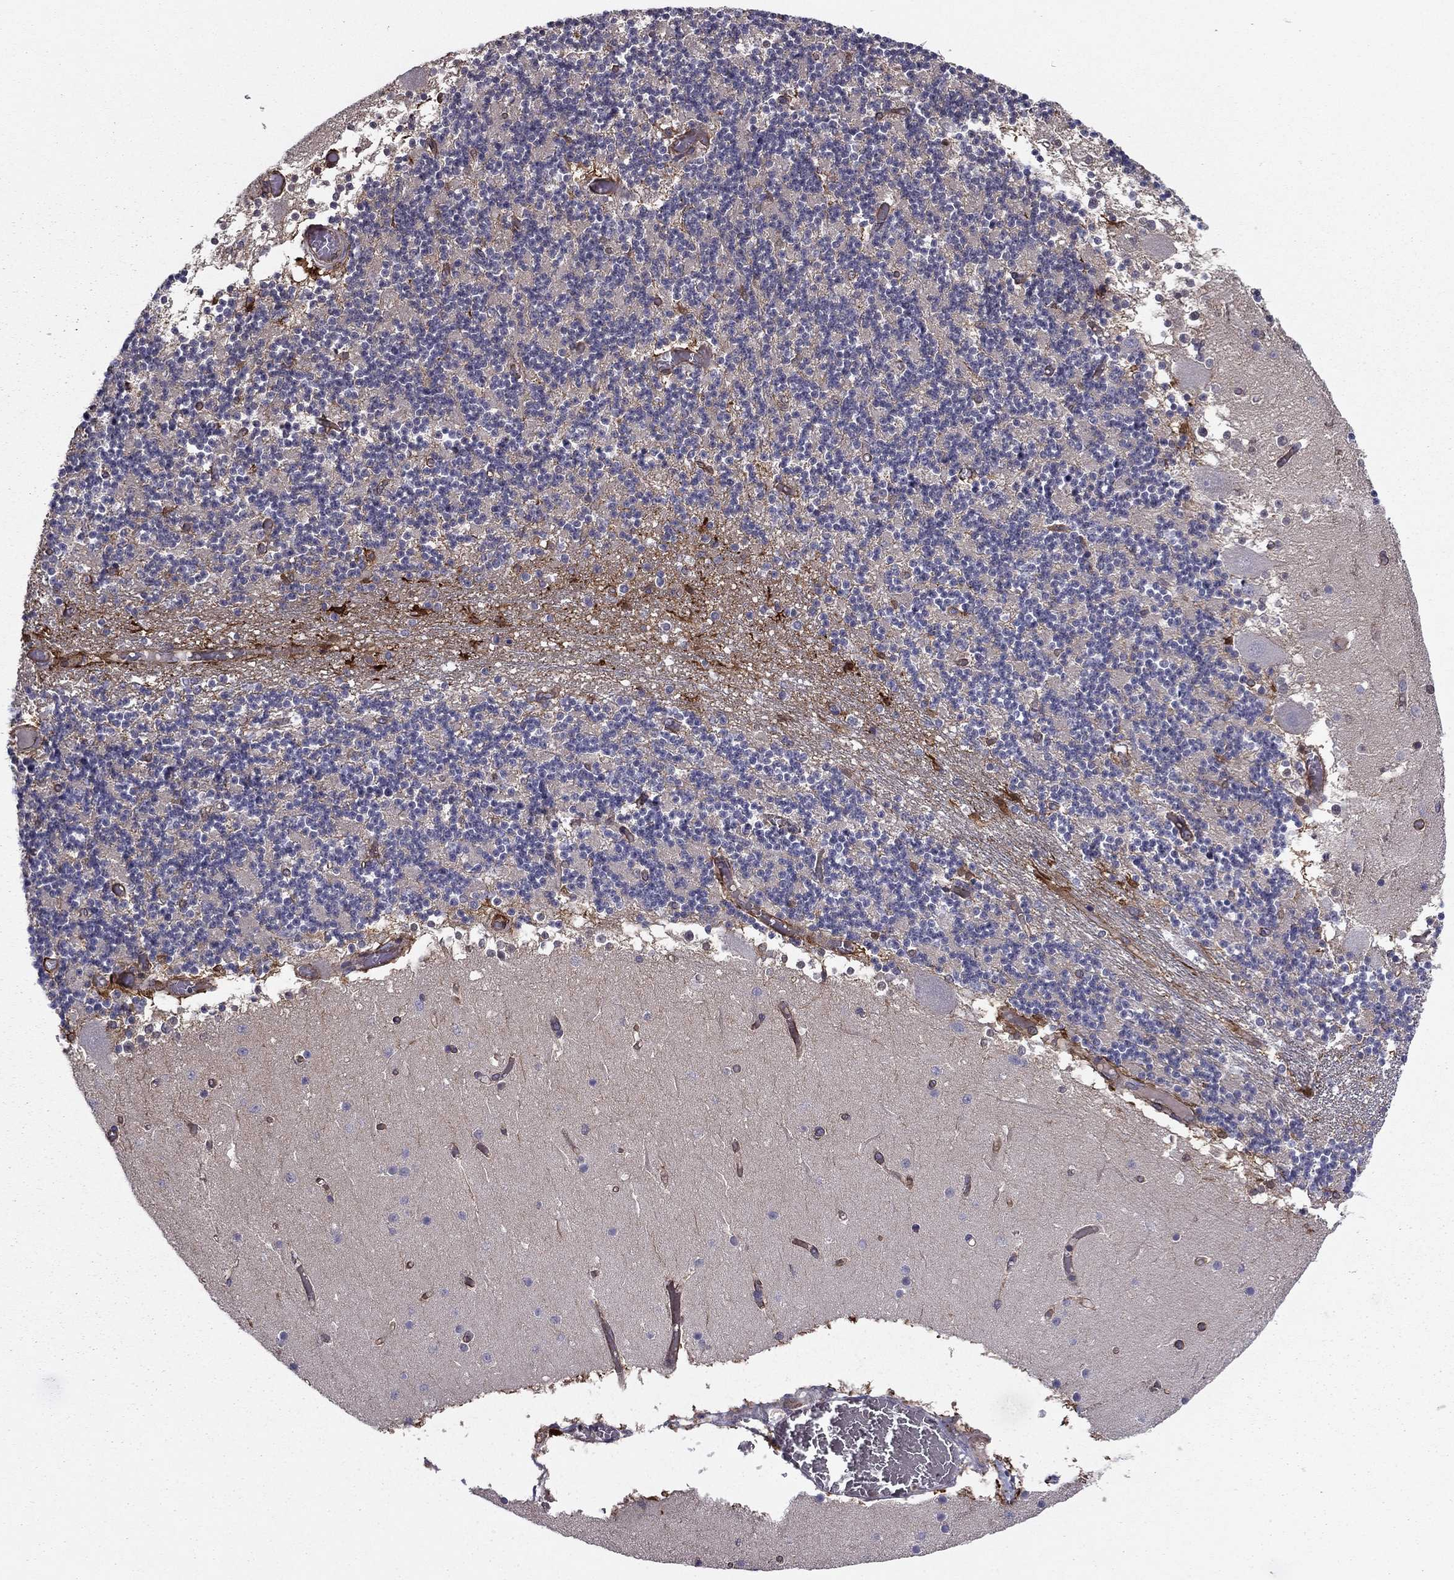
{"staining": {"intensity": "negative", "quantity": "none", "location": "none"}, "tissue": "cerebellum", "cell_type": "Cells in granular layer", "image_type": "normal", "snomed": [{"axis": "morphology", "description": "Normal tissue, NOS"}, {"axis": "topography", "description": "Cerebellum"}], "caption": "Micrograph shows no protein expression in cells in granular layer of unremarkable cerebellum.", "gene": "SHMT1", "patient": {"sex": "female", "age": 28}}